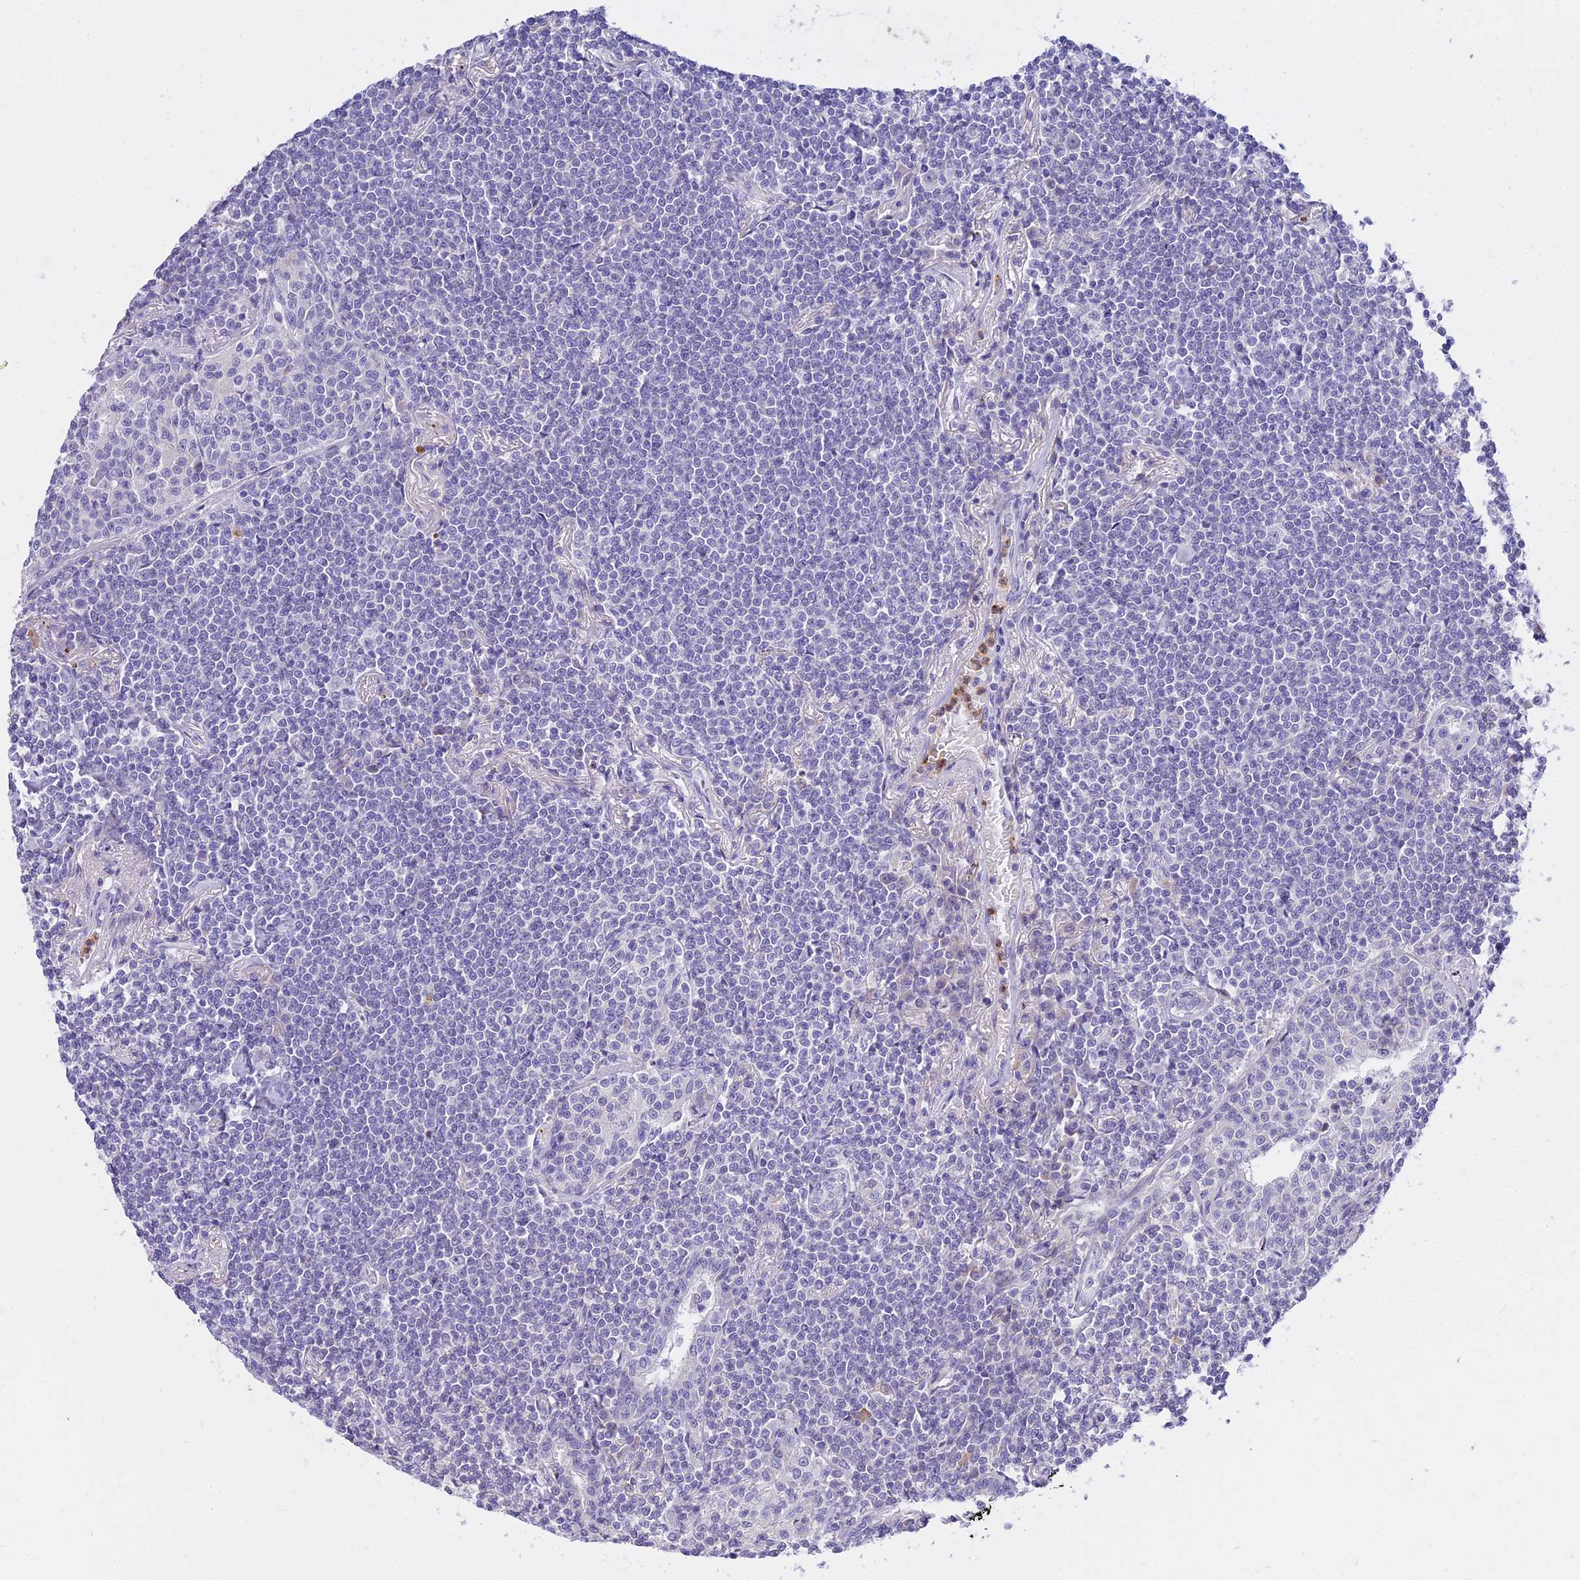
{"staining": {"intensity": "negative", "quantity": "none", "location": "none"}, "tissue": "lymphoma", "cell_type": "Tumor cells", "image_type": "cancer", "snomed": [{"axis": "morphology", "description": "Malignant lymphoma, non-Hodgkin's type, Low grade"}, {"axis": "topography", "description": "Lung"}], "caption": "Protein analysis of lymphoma displays no significant positivity in tumor cells.", "gene": "VWC2L", "patient": {"sex": "female", "age": 71}}